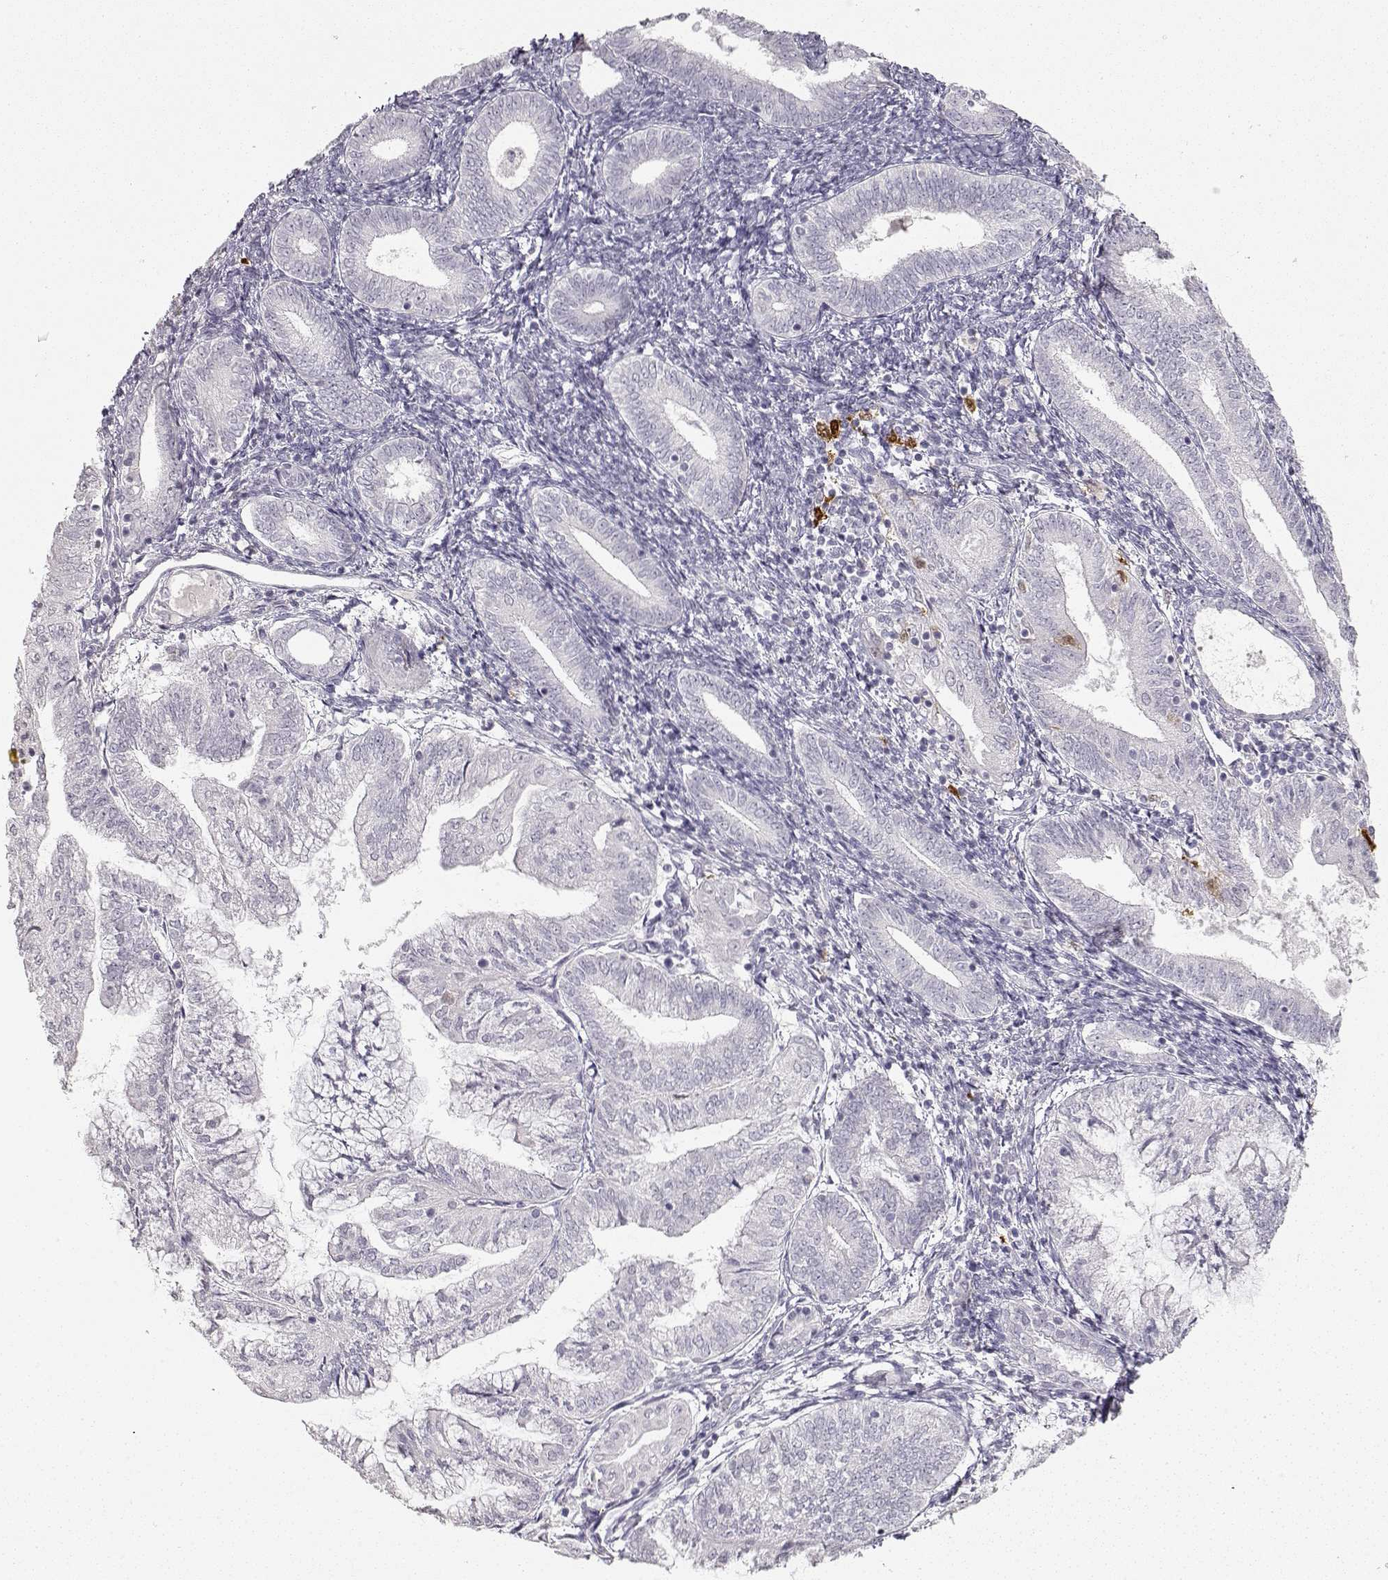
{"staining": {"intensity": "negative", "quantity": "none", "location": "none"}, "tissue": "endometrial cancer", "cell_type": "Tumor cells", "image_type": "cancer", "snomed": [{"axis": "morphology", "description": "Adenocarcinoma, NOS"}, {"axis": "topography", "description": "Endometrium"}], "caption": "Tumor cells show no significant protein staining in endometrial adenocarcinoma.", "gene": "S100B", "patient": {"sex": "female", "age": 55}}